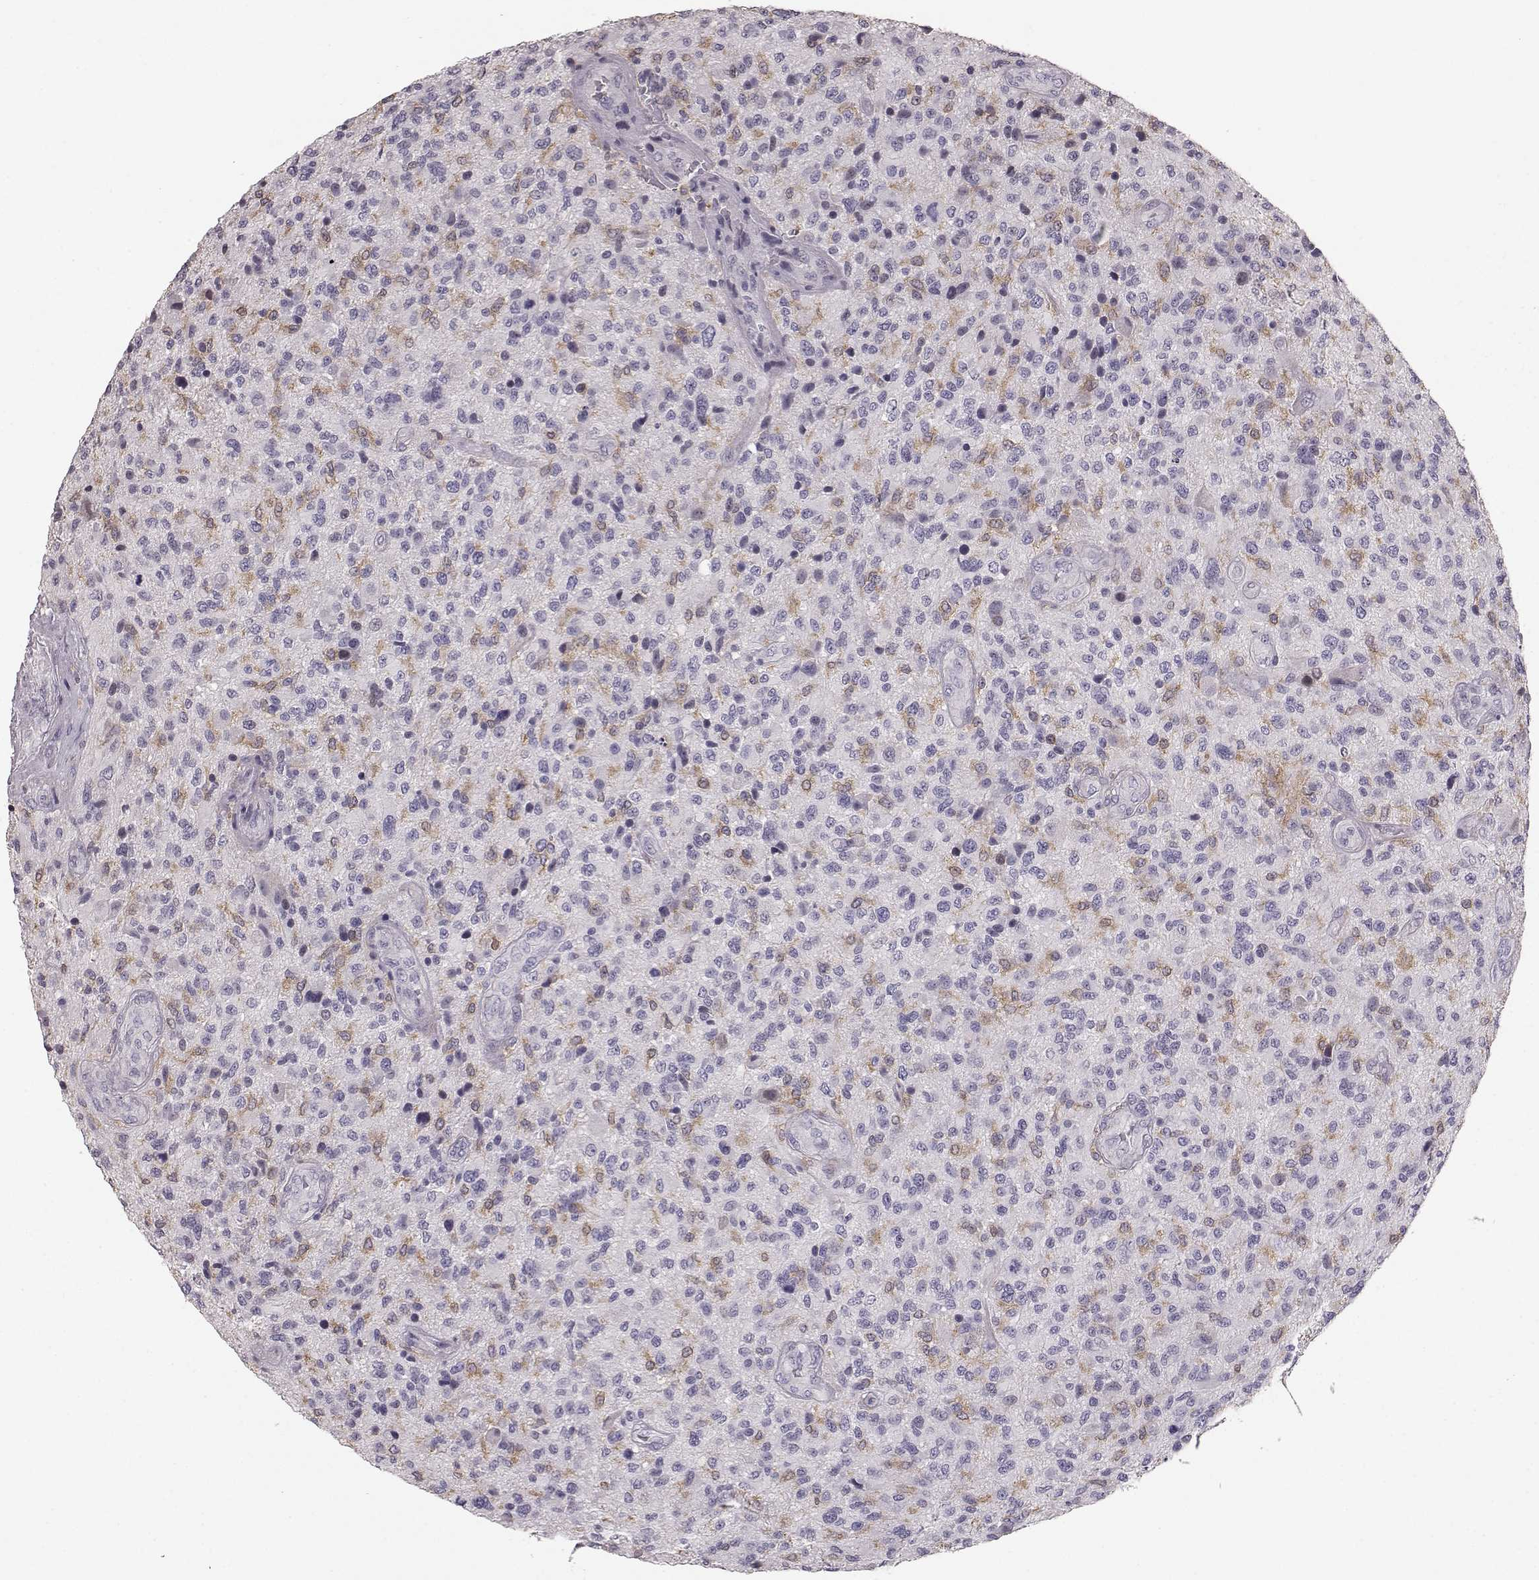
{"staining": {"intensity": "negative", "quantity": "none", "location": "none"}, "tissue": "glioma", "cell_type": "Tumor cells", "image_type": "cancer", "snomed": [{"axis": "morphology", "description": "Glioma, malignant, High grade"}, {"axis": "topography", "description": "Brain"}], "caption": "Glioma was stained to show a protein in brown. There is no significant staining in tumor cells.", "gene": "GPR50", "patient": {"sex": "male", "age": 47}}